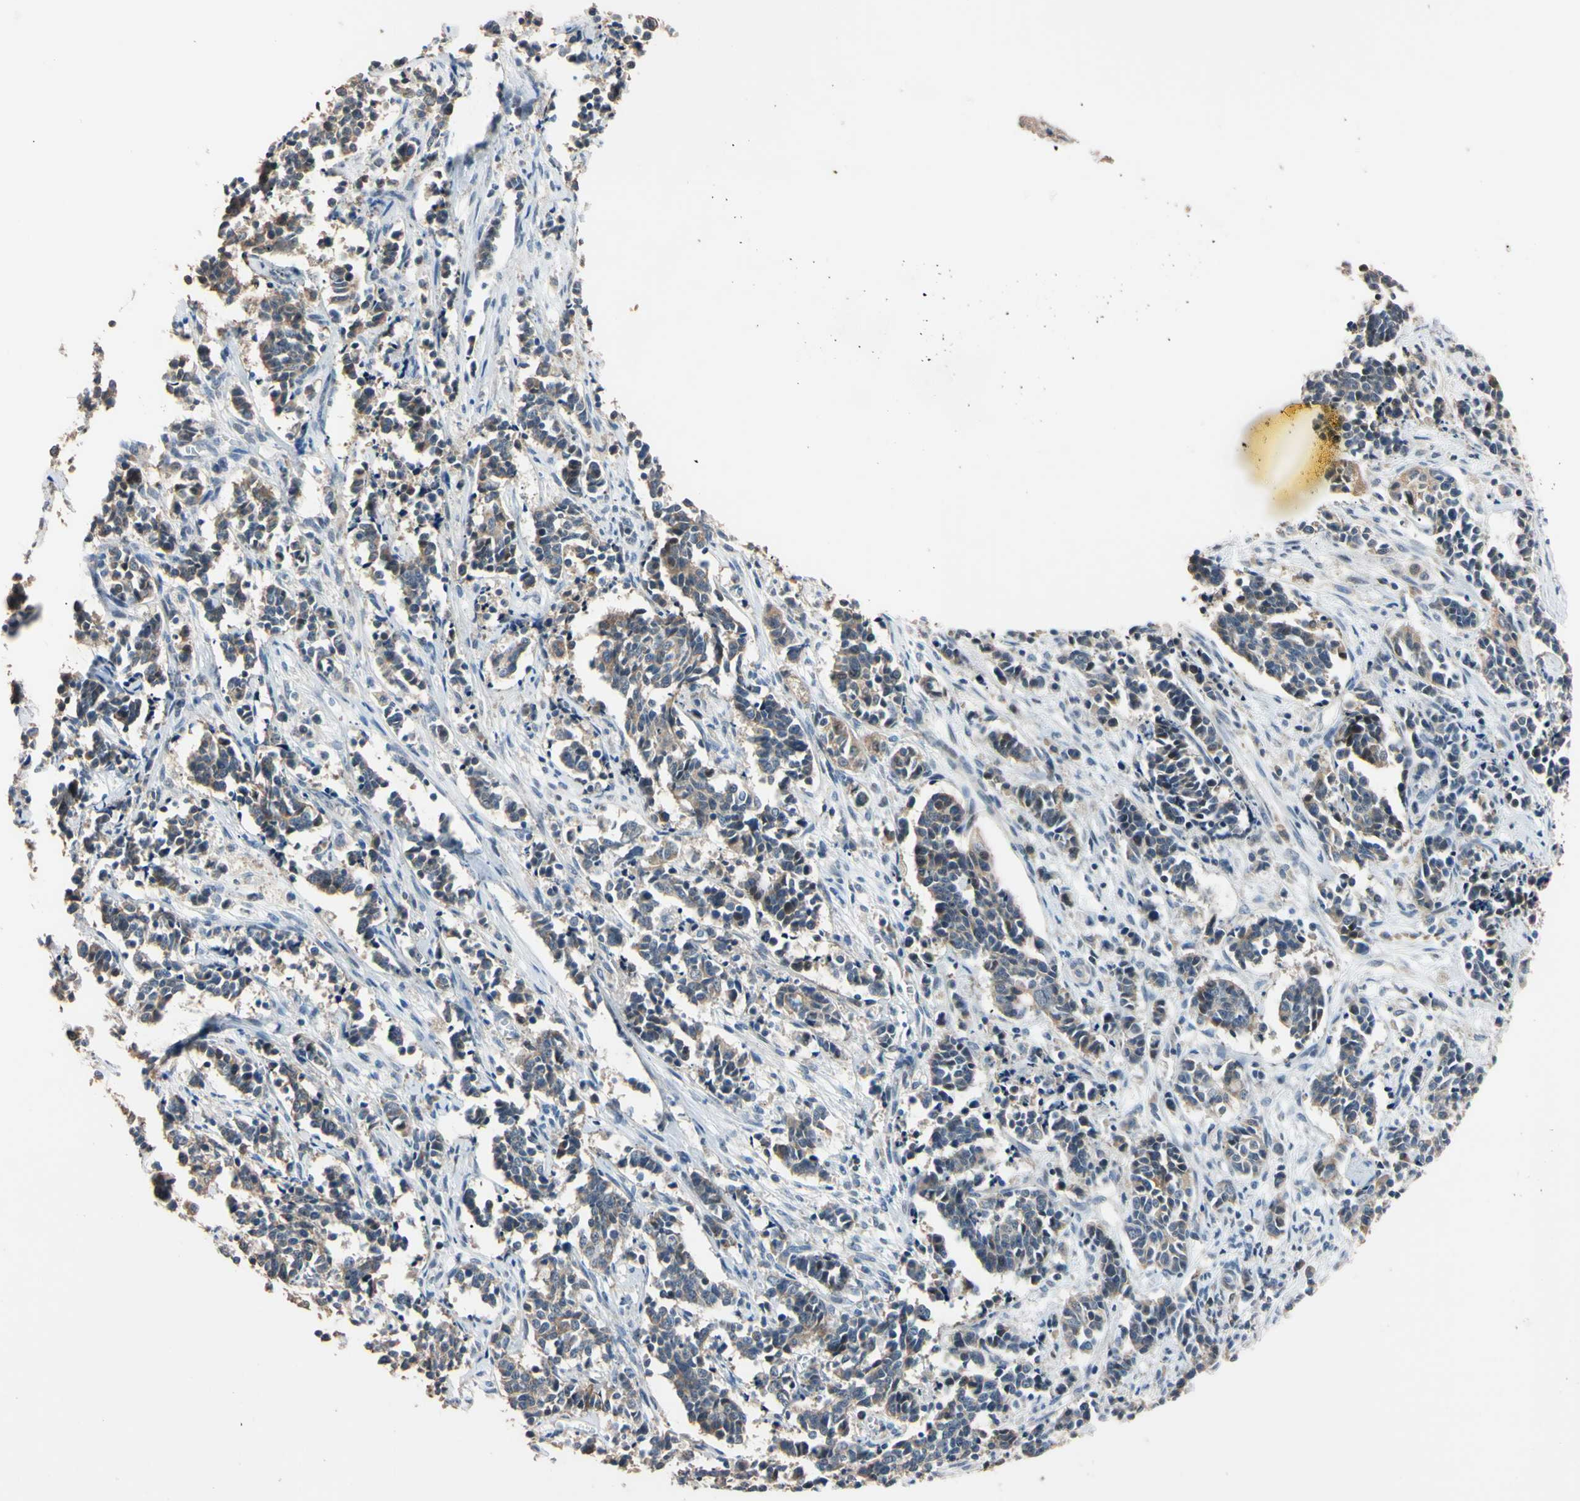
{"staining": {"intensity": "weak", "quantity": "<25%", "location": "cytoplasmic/membranous"}, "tissue": "cervical cancer", "cell_type": "Tumor cells", "image_type": "cancer", "snomed": [{"axis": "morphology", "description": "Normal tissue, NOS"}, {"axis": "morphology", "description": "Squamous cell carcinoma, NOS"}, {"axis": "topography", "description": "Cervix"}], "caption": "A photomicrograph of squamous cell carcinoma (cervical) stained for a protein demonstrates no brown staining in tumor cells. Nuclei are stained in blue.", "gene": "PNKD", "patient": {"sex": "female", "age": 35}}